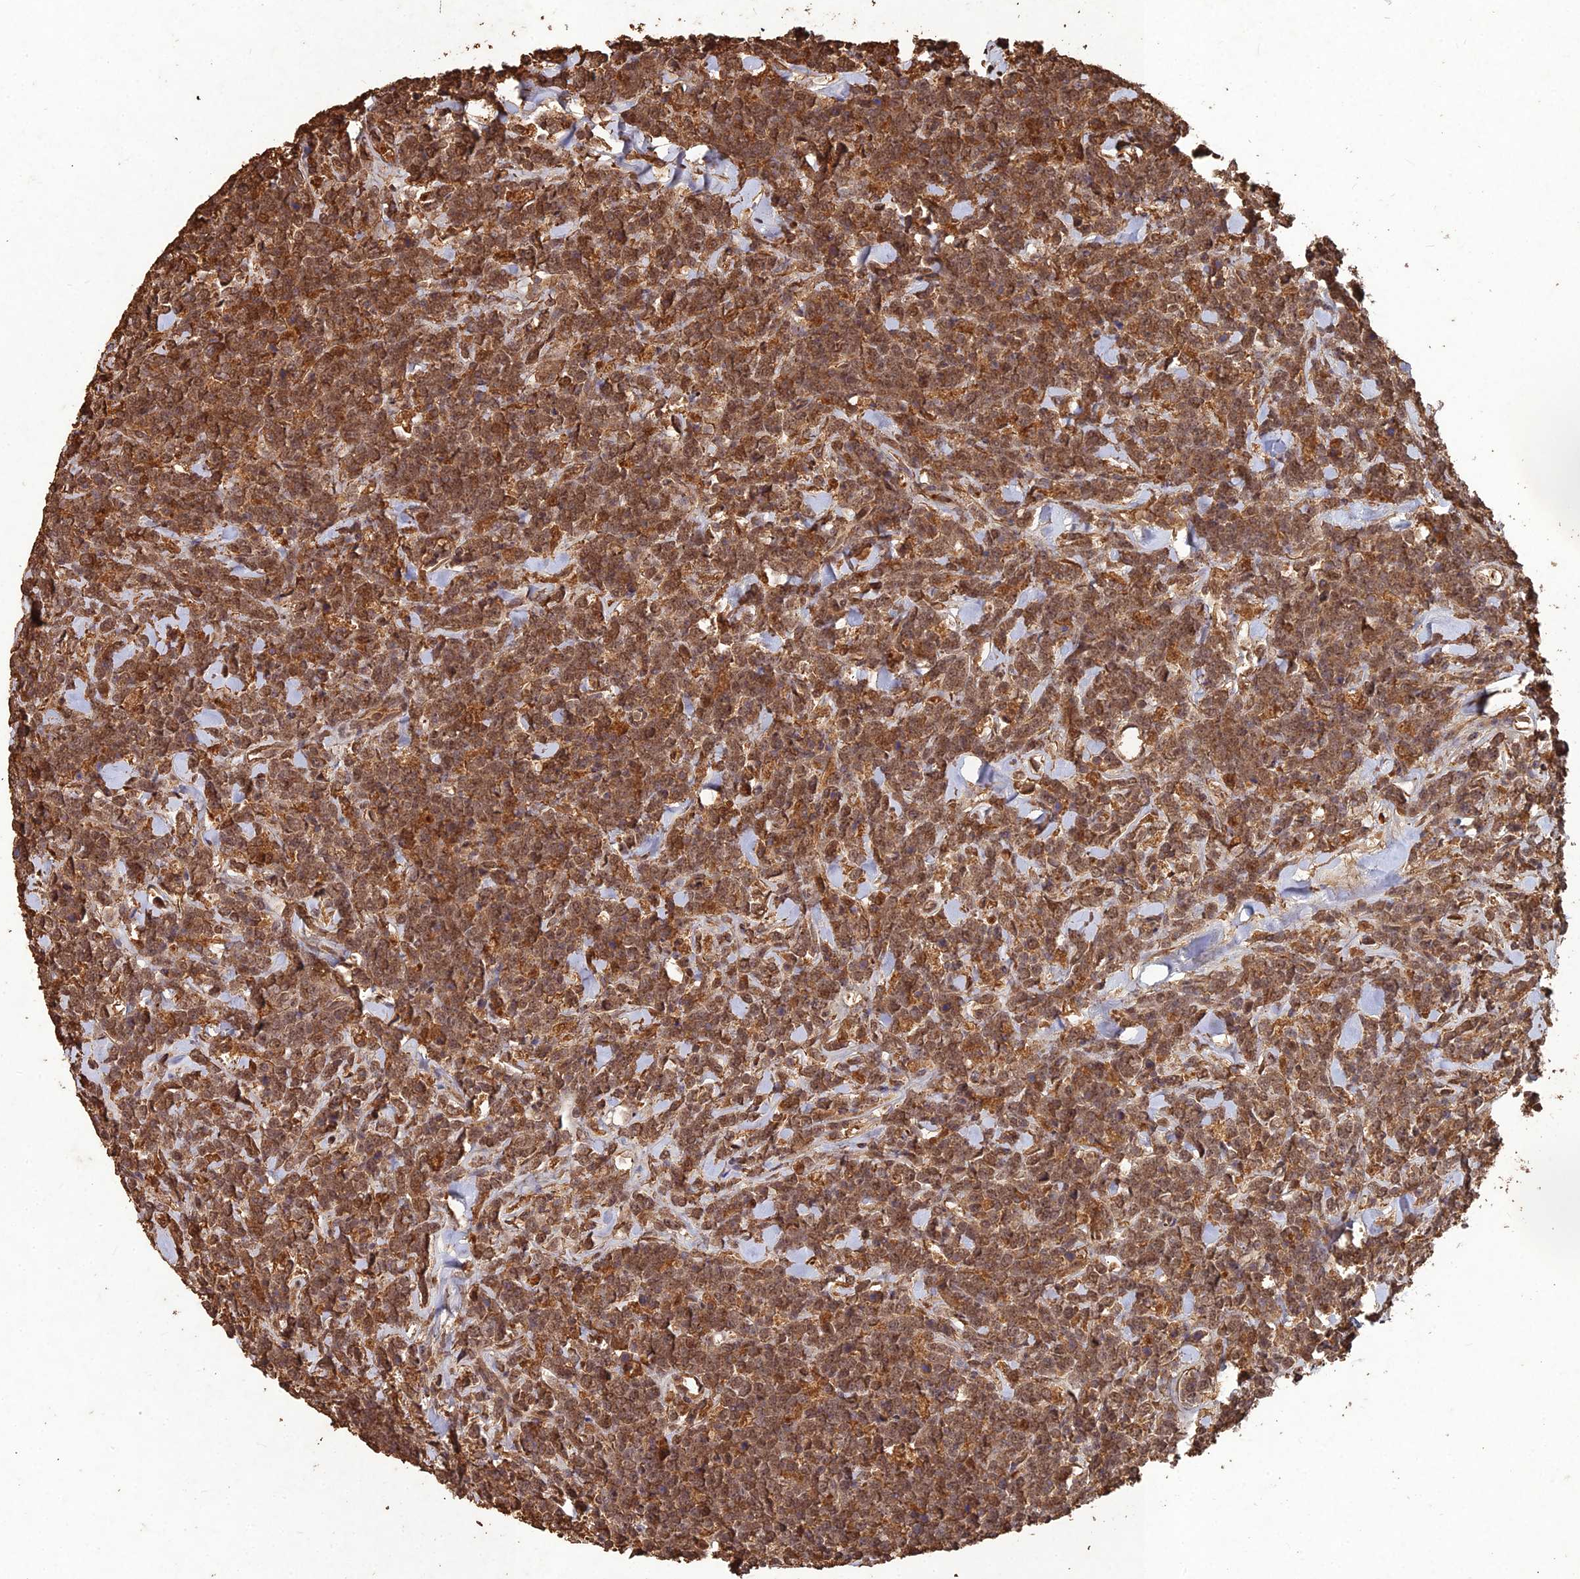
{"staining": {"intensity": "moderate", "quantity": ">75%", "location": "cytoplasmic/membranous,nuclear"}, "tissue": "lymphoma", "cell_type": "Tumor cells", "image_type": "cancer", "snomed": [{"axis": "morphology", "description": "Malignant lymphoma, non-Hodgkin's type, High grade"}, {"axis": "topography", "description": "Small intestine"}], "caption": "High-grade malignant lymphoma, non-Hodgkin's type stained for a protein (brown) shows moderate cytoplasmic/membranous and nuclear positive positivity in about >75% of tumor cells.", "gene": "SYMPK", "patient": {"sex": "male", "age": 8}}